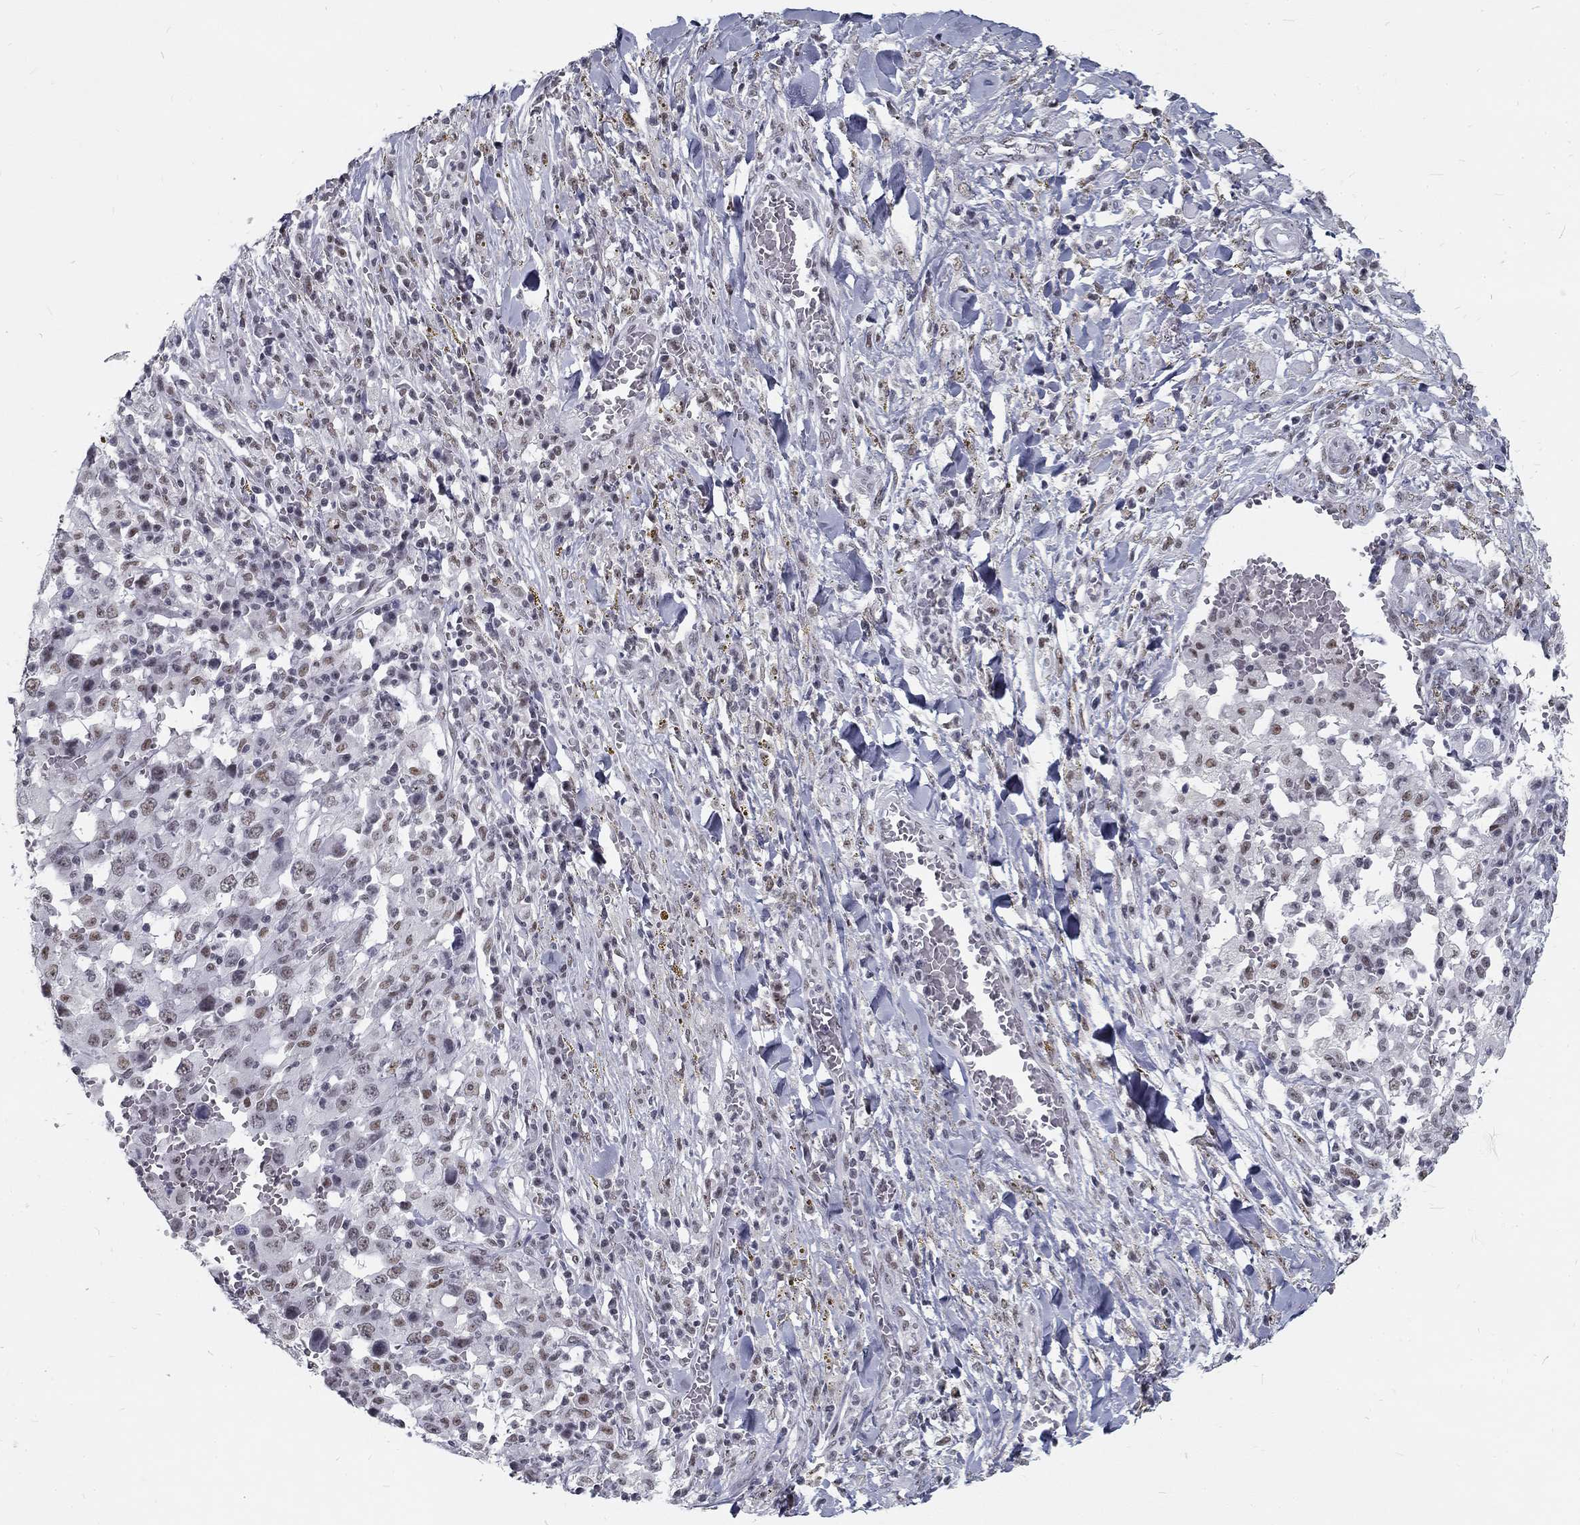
{"staining": {"intensity": "weak", "quantity": "<25%", "location": "nuclear"}, "tissue": "melanoma", "cell_type": "Tumor cells", "image_type": "cancer", "snomed": [{"axis": "morphology", "description": "Malignant melanoma, NOS"}, {"axis": "topography", "description": "Skin"}], "caption": "Human melanoma stained for a protein using IHC displays no staining in tumor cells.", "gene": "SNORC", "patient": {"sex": "female", "age": 91}}